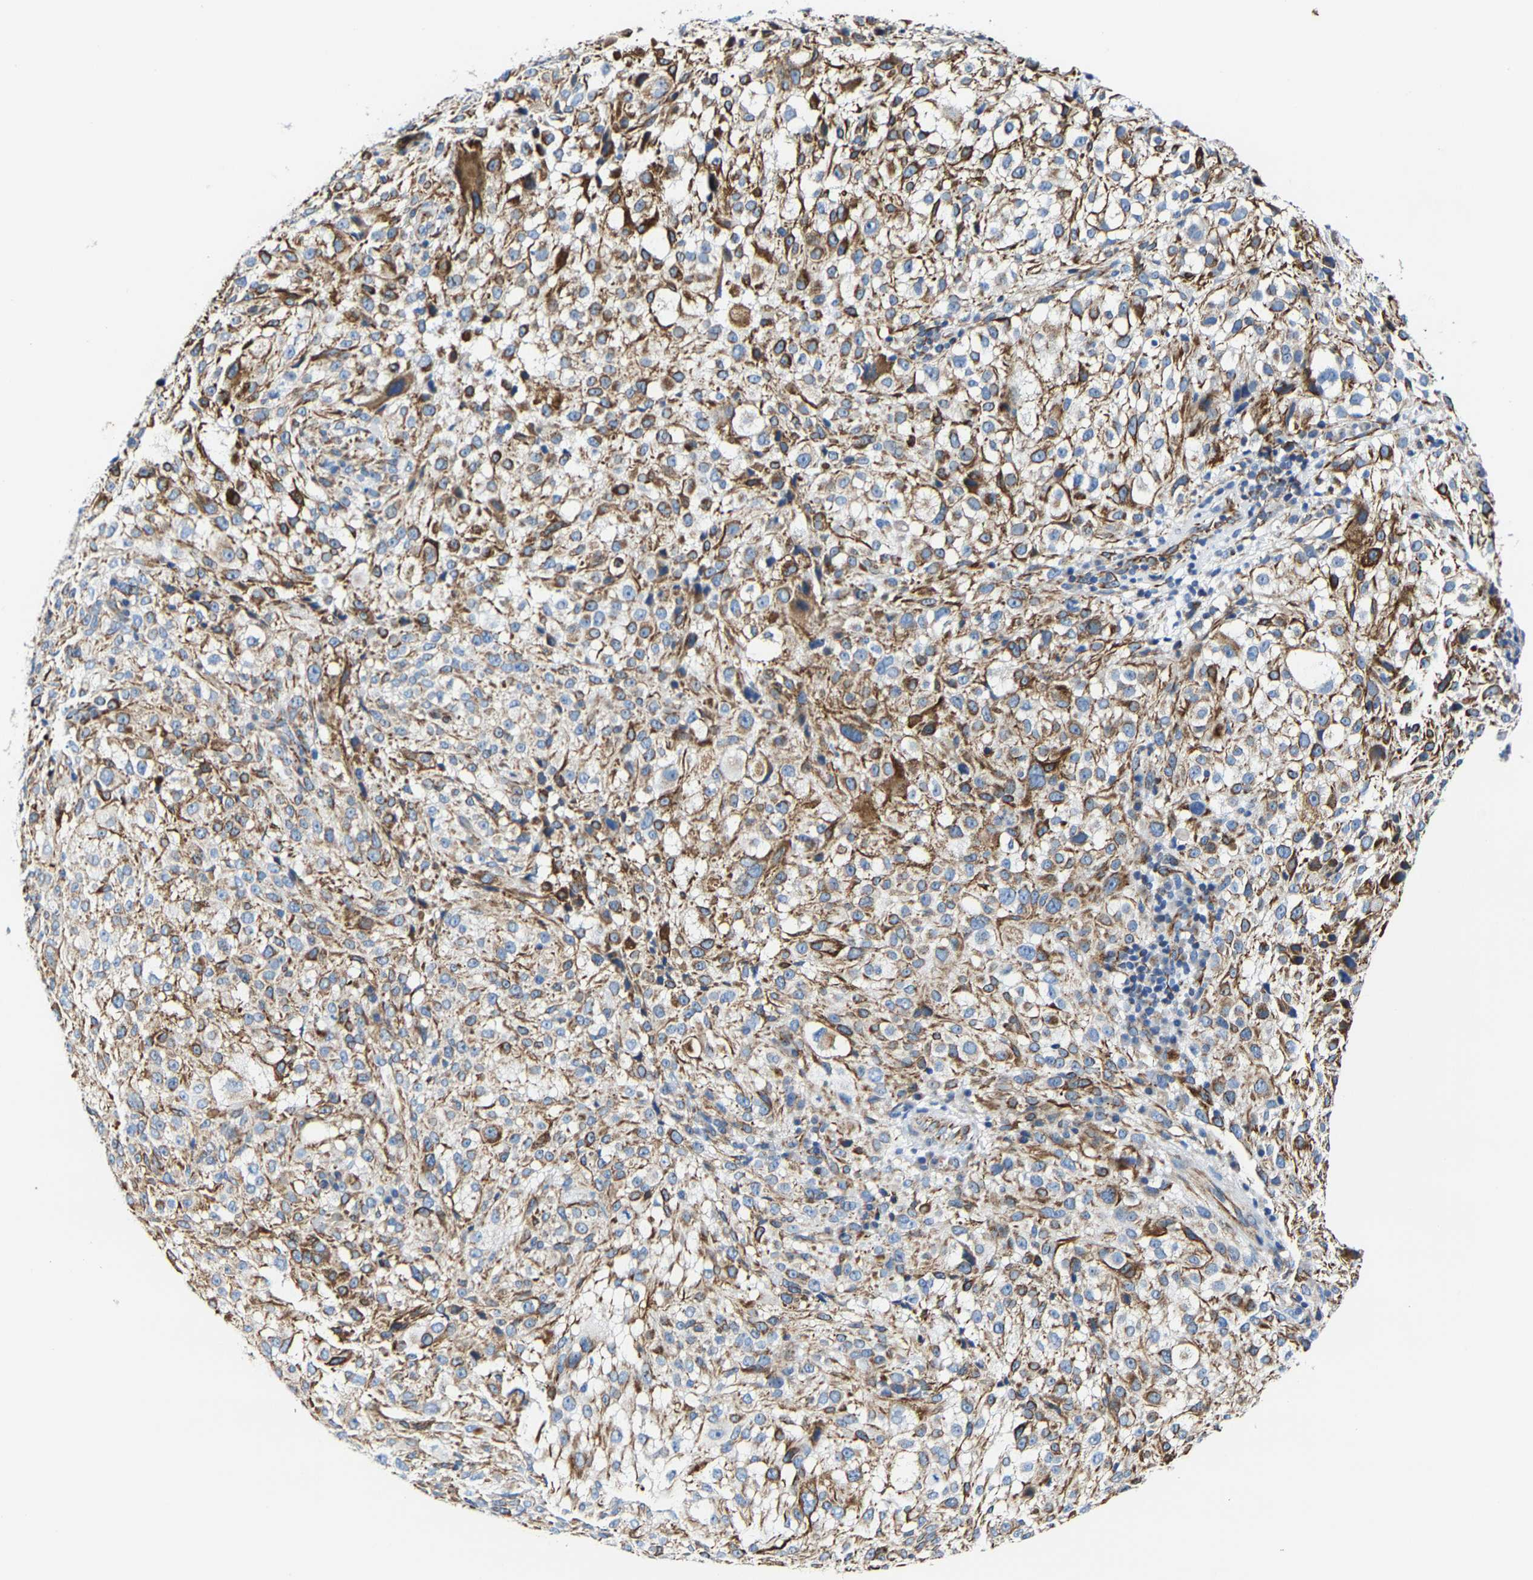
{"staining": {"intensity": "moderate", "quantity": ">75%", "location": "cytoplasmic/membranous"}, "tissue": "melanoma", "cell_type": "Tumor cells", "image_type": "cancer", "snomed": [{"axis": "morphology", "description": "Necrosis, NOS"}, {"axis": "morphology", "description": "Malignant melanoma, NOS"}, {"axis": "topography", "description": "Skin"}], "caption": "Moderate cytoplasmic/membranous protein staining is seen in approximately >75% of tumor cells in malignant melanoma.", "gene": "MMEL1", "patient": {"sex": "female", "age": 87}}